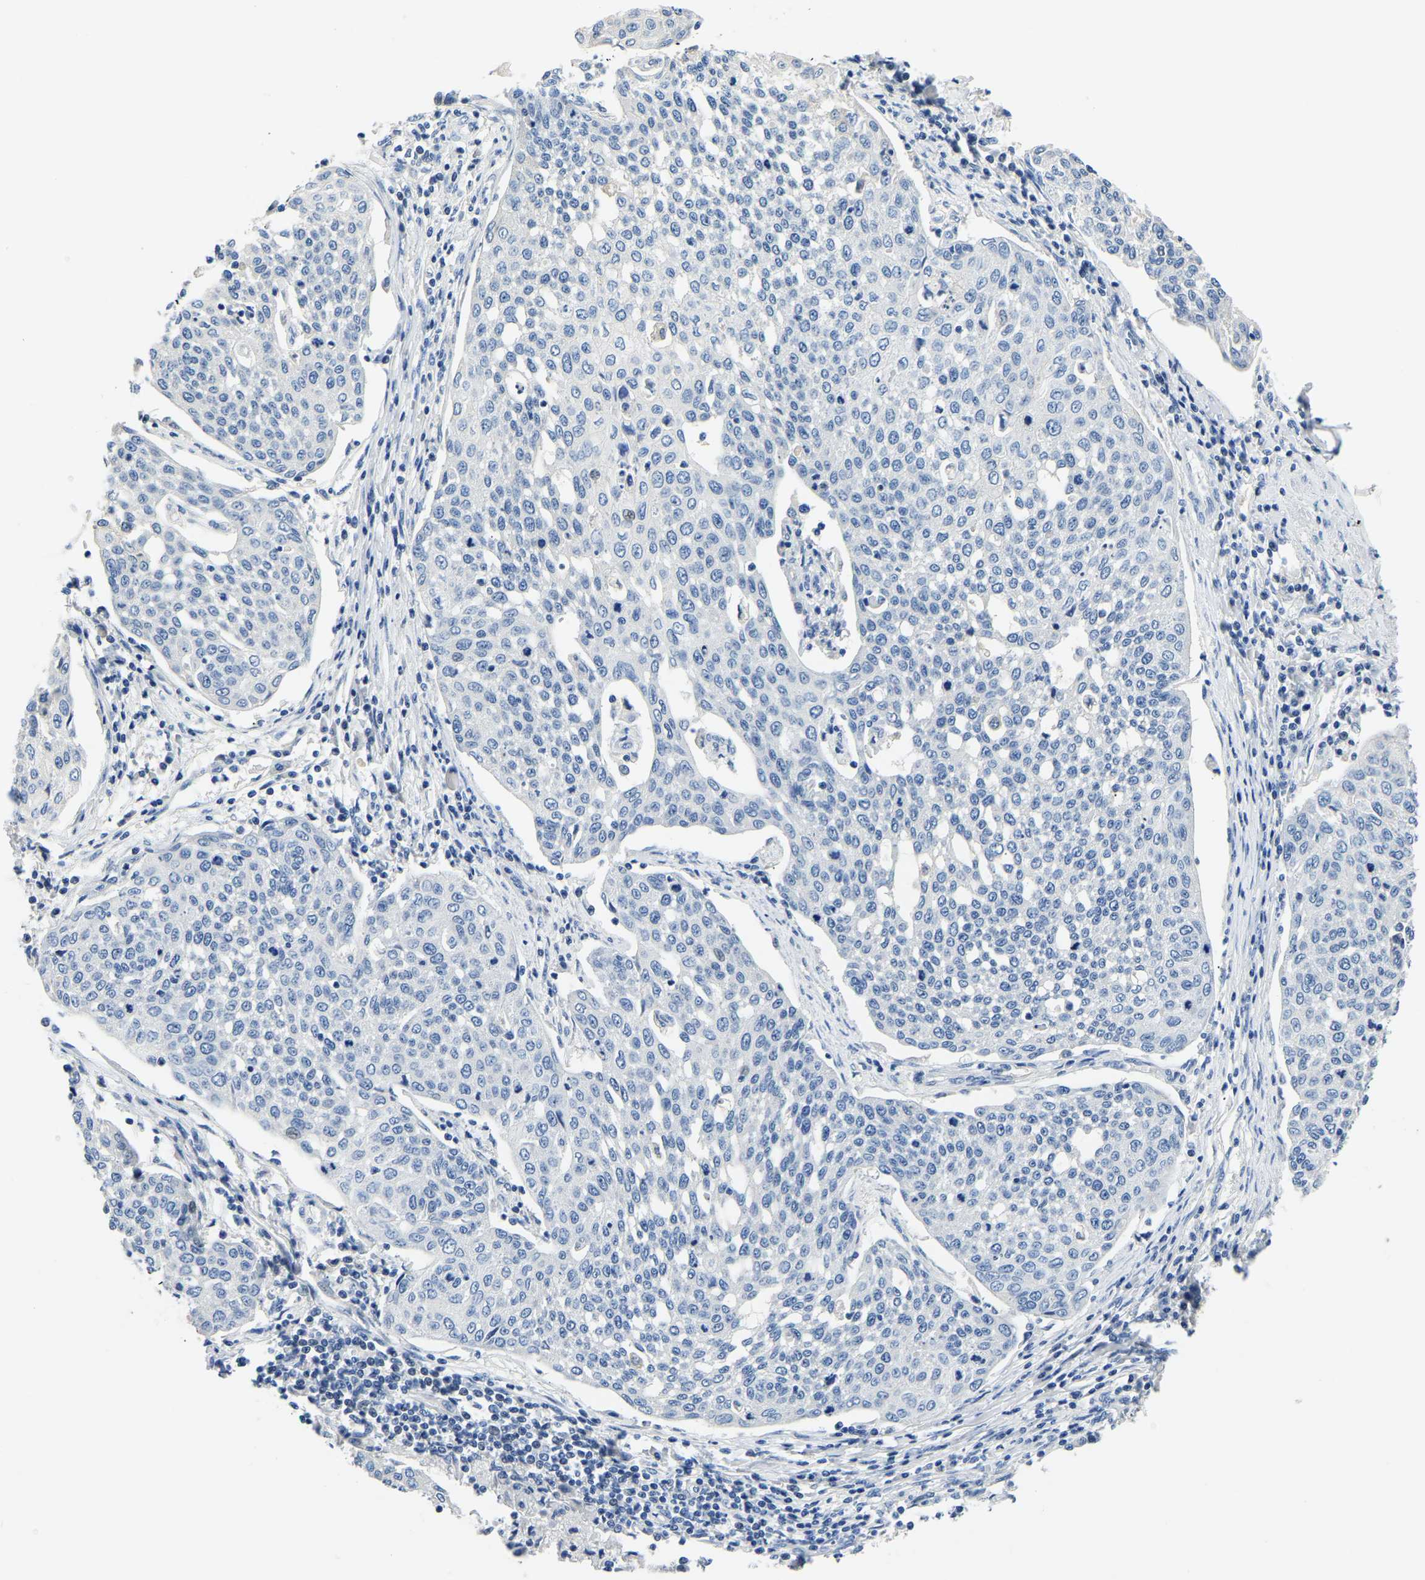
{"staining": {"intensity": "moderate", "quantity": "<25%", "location": "cytoplasmic/membranous"}, "tissue": "cervical cancer", "cell_type": "Tumor cells", "image_type": "cancer", "snomed": [{"axis": "morphology", "description": "Squamous cell carcinoma, NOS"}, {"axis": "topography", "description": "Cervix"}], "caption": "The immunohistochemical stain labels moderate cytoplasmic/membranous expression in tumor cells of cervical cancer tissue.", "gene": "PCK2", "patient": {"sex": "female", "age": 34}}